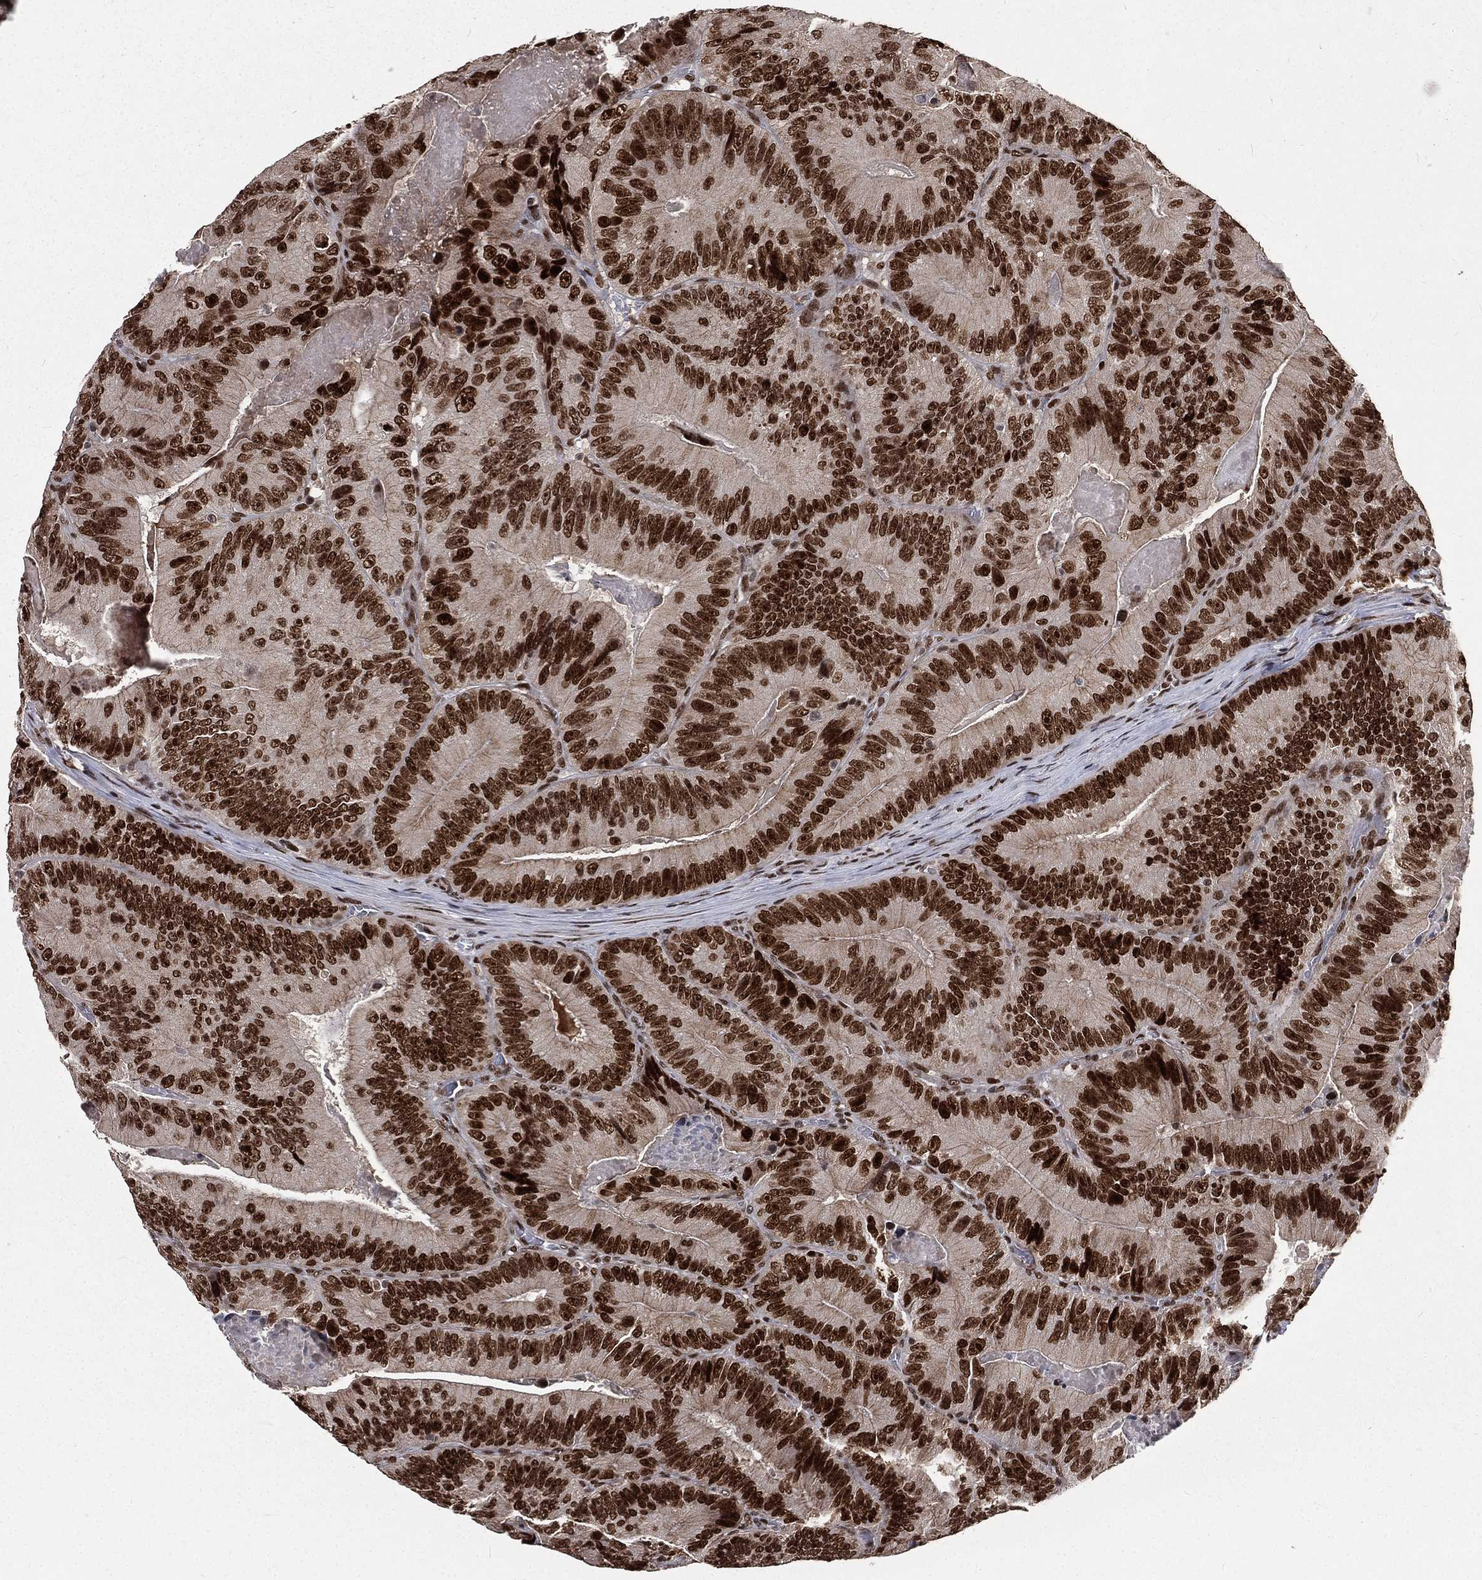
{"staining": {"intensity": "strong", "quantity": ">75%", "location": "nuclear"}, "tissue": "colorectal cancer", "cell_type": "Tumor cells", "image_type": "cancer", "snomed": [{"axis": "morphology", "description": "Adenocarcinoma, NOS"}, {"axis": "topography", "description": "Colon"}], "caption": "Adenocarcinoma (colorectal) stained with DAB immunohistochemistry (IHC) exhibits high levels of strong nuclear staining in about >75% of tumor cells.", "gene": "POLB", "patient": {"sex": "female", "age": 86}}